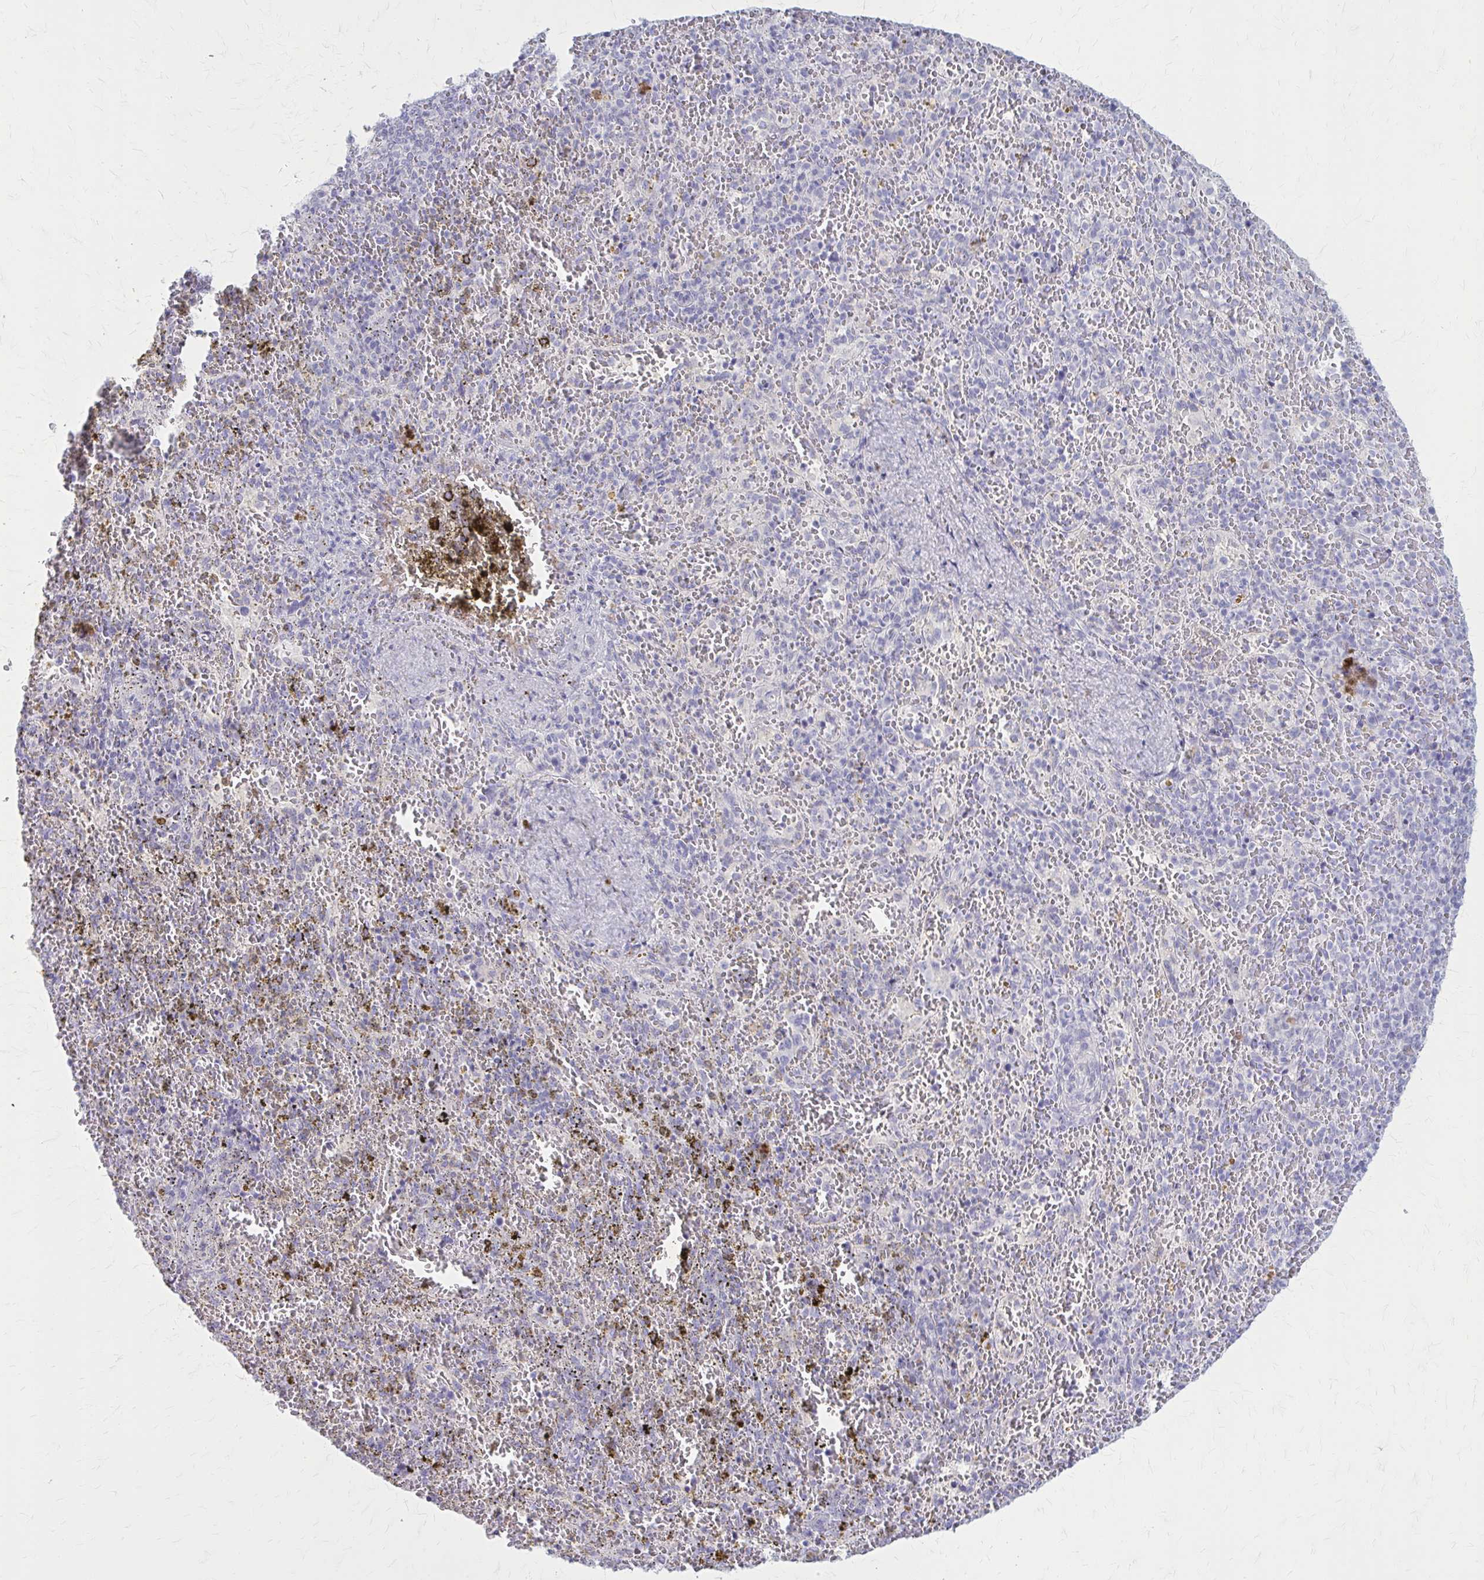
{"staining": {"intensity": "negative", "quantity": "none", "location": "none"}, "tissue": "spleen", "cell_type": "Cells in red pulp", "image_type": "normal", "snomed": [{"axis": "morphology", "description": "Normal tissue, NOS"}, {"axis": "topography", "description": "Spleen"}], "caption": "IHC photomicrograph of normal spleen: human spleen stained with DAB displays no significant protein staining in cells in red pulp.", "gene": "SERPIND1", "patient": {"sex": "female", "age": 50}}